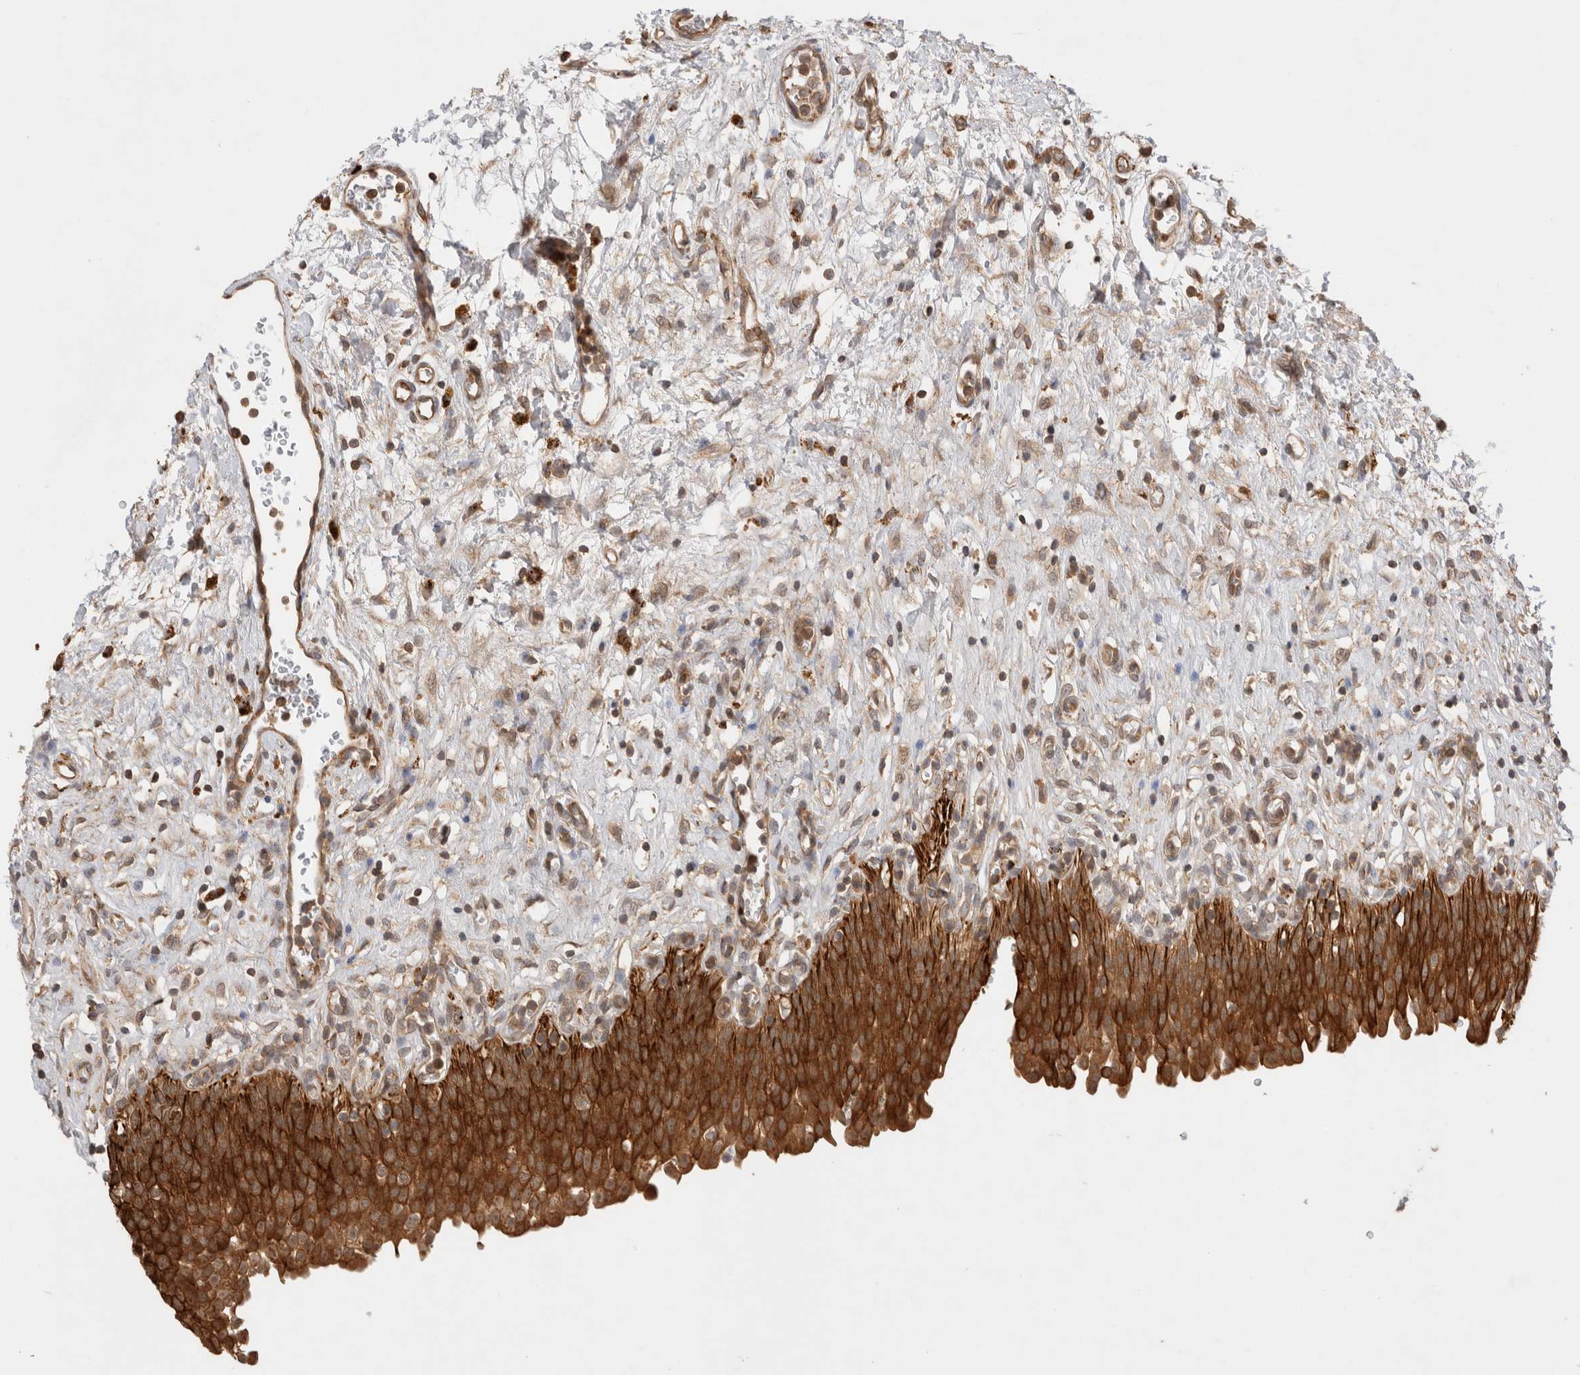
{"staining": {"intensity": "strong", "quantity": ">75%", "location": "cytoplasmic/membranous"}, "tissue": "urinary bladder", "cell_type": "Urothelial cells", "image_type": "normal", "snomed": [{"axis": "morphology", "description": "Urothelial carcinoma, High grade"}, {"axis": "topography", "description": "Urinary bladder"}], "caption": "Protein expression analysis of benign urinary bladder displays strong cytoplasmic/membranous positivity in about >75% of urothelial cells.", "gene": "VPS28", "patient": {"sex": "male", "age": 46}}